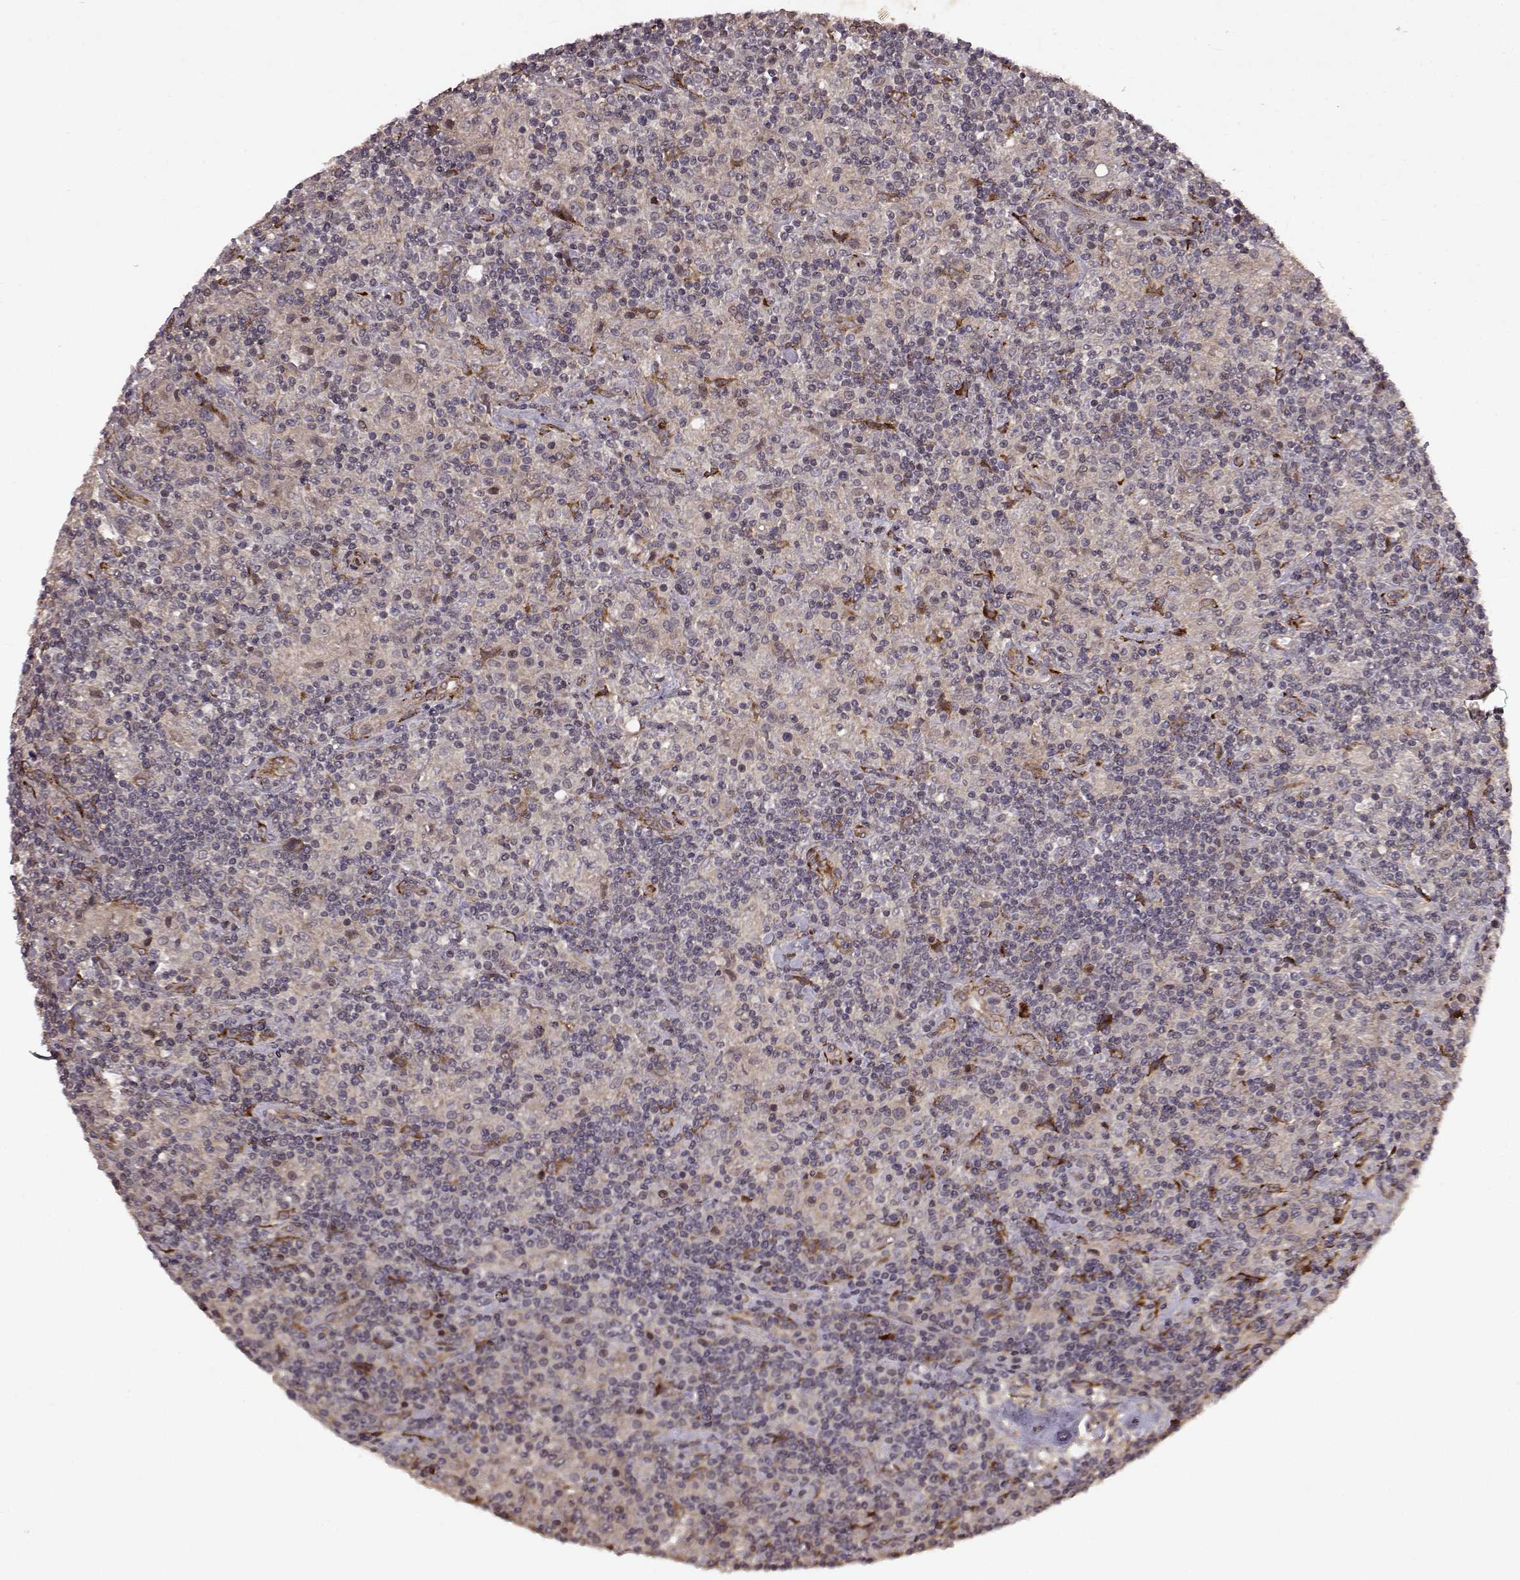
{"staining": {"intensity": "negative", "quantity": "none", "location": "none"}, "tissue": "lymphoma", "cell_type": "Tumor cells", "image_type": "cancer", "snomed": [{"axis": "morphology", "description": "Hodgkin's disease, NOS"}, {"axis": "topography", "description": "Lymph node"}], "caption": "Immunohistochemical staining of human Hodgkin's disease reveals no significant expression in tumor cells.", "gene": "FSTL1", "patient": {"sex": "male", "age": 70}}